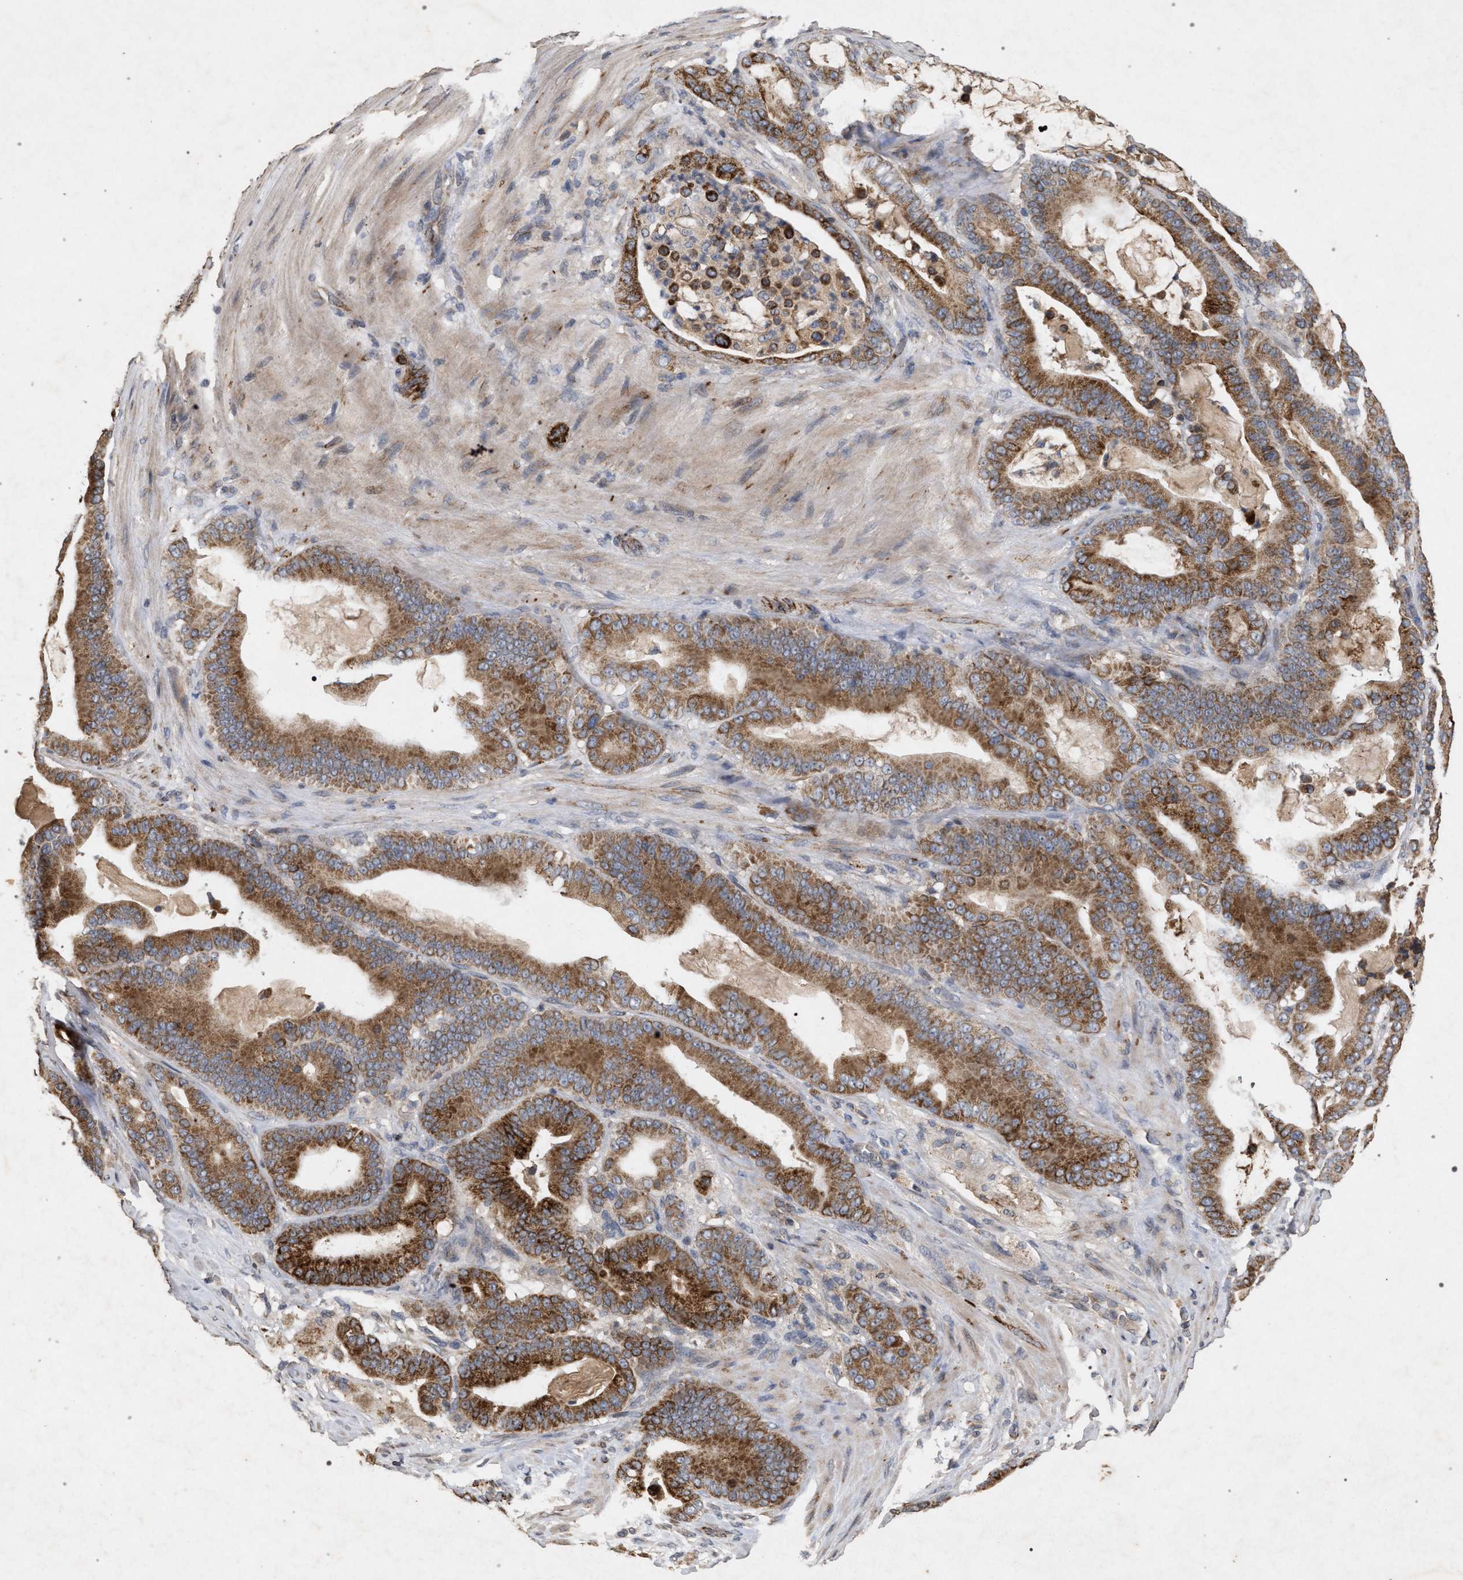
{"staining": {"intensity": "moderate", "quantity": ">75%", "location": "cytoplasmic/membranous"}, "tissue": "pancreatic cancer", "cell_type": "Tumor cells", "image_type": "cancer", "snomed": [{"axis": "morphology", "description": "Adenocarcinoma, NOS"}, {"axis": "topography", "description": "Pancreas"}], "caption": "Pancreatic cancer (adenocarcinoma) stained for a protein (brown) shows moderate cytoplasmic/membranous positive expression in approximately >75% of tumor cells.", "gene": "PKD2L1", "patient": {"sex": "male", "age": 63}}